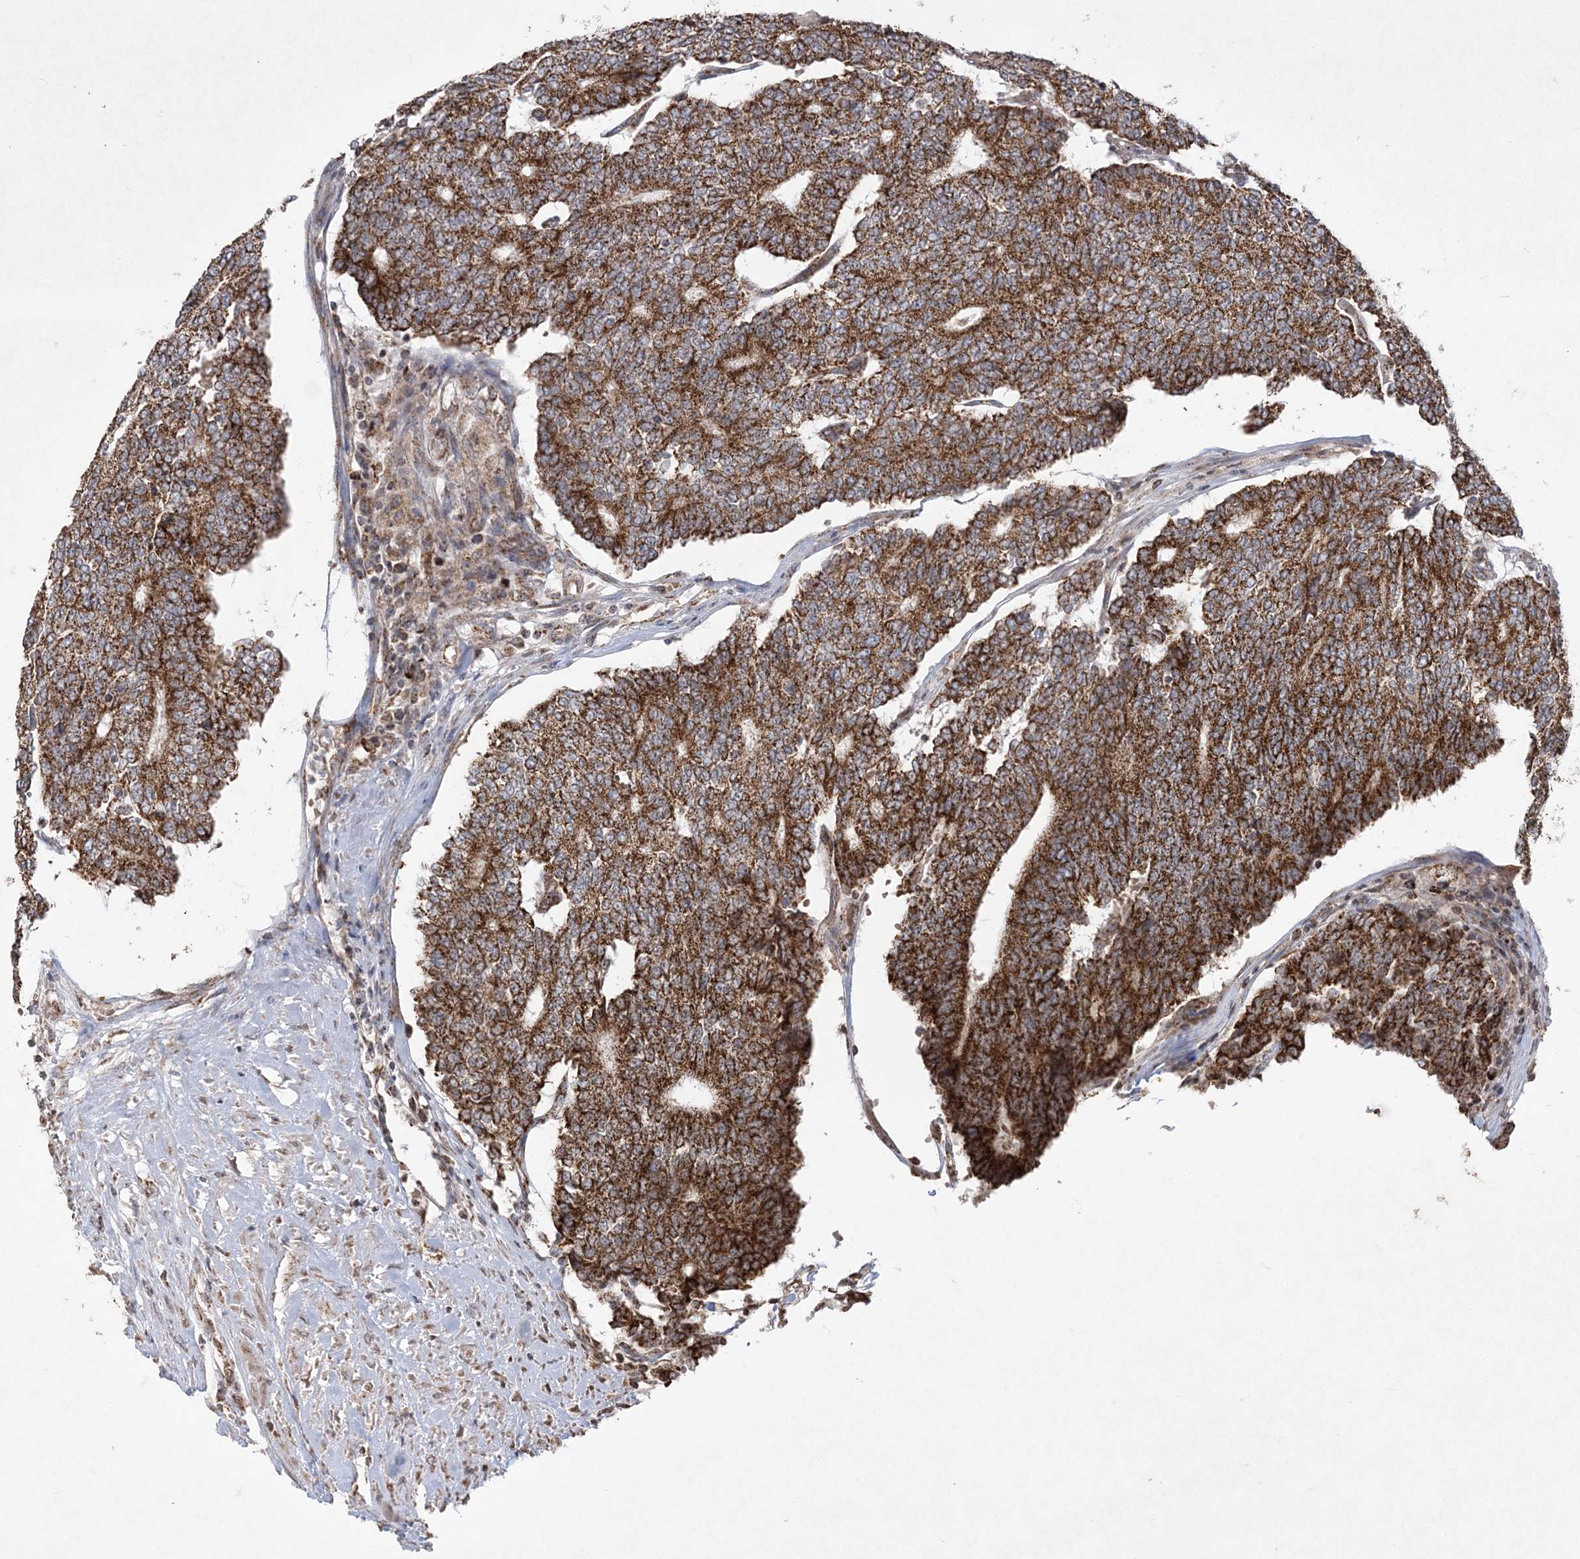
{"staining": {"intensity": "strong", "quantity": ">75%", "location": "cytoplasmic/membranous"}, "tissue": "prostate cancer", "cell_type": "Tumor cells", "image_type": "cancer", "snomed": [{"axis": "morphology", "description": "Normal tissue, NOS"}, {"axis": "morphology", "description": "Adenocarcinoma, High grade"}, {"axis": "topography", "description": "Prostate"}, {"axis": "topography", "description": "Seminal veicle"}], "caption": "The histopathology image displays a brown stain indicating the presence of a protein in the cytoplasmic/membranous of tumor cells in prostate cancer (adenocarcinoma (high-grade)).", "gene": "LRPPRC", "patient": {"sex": "male", "age": 55}}